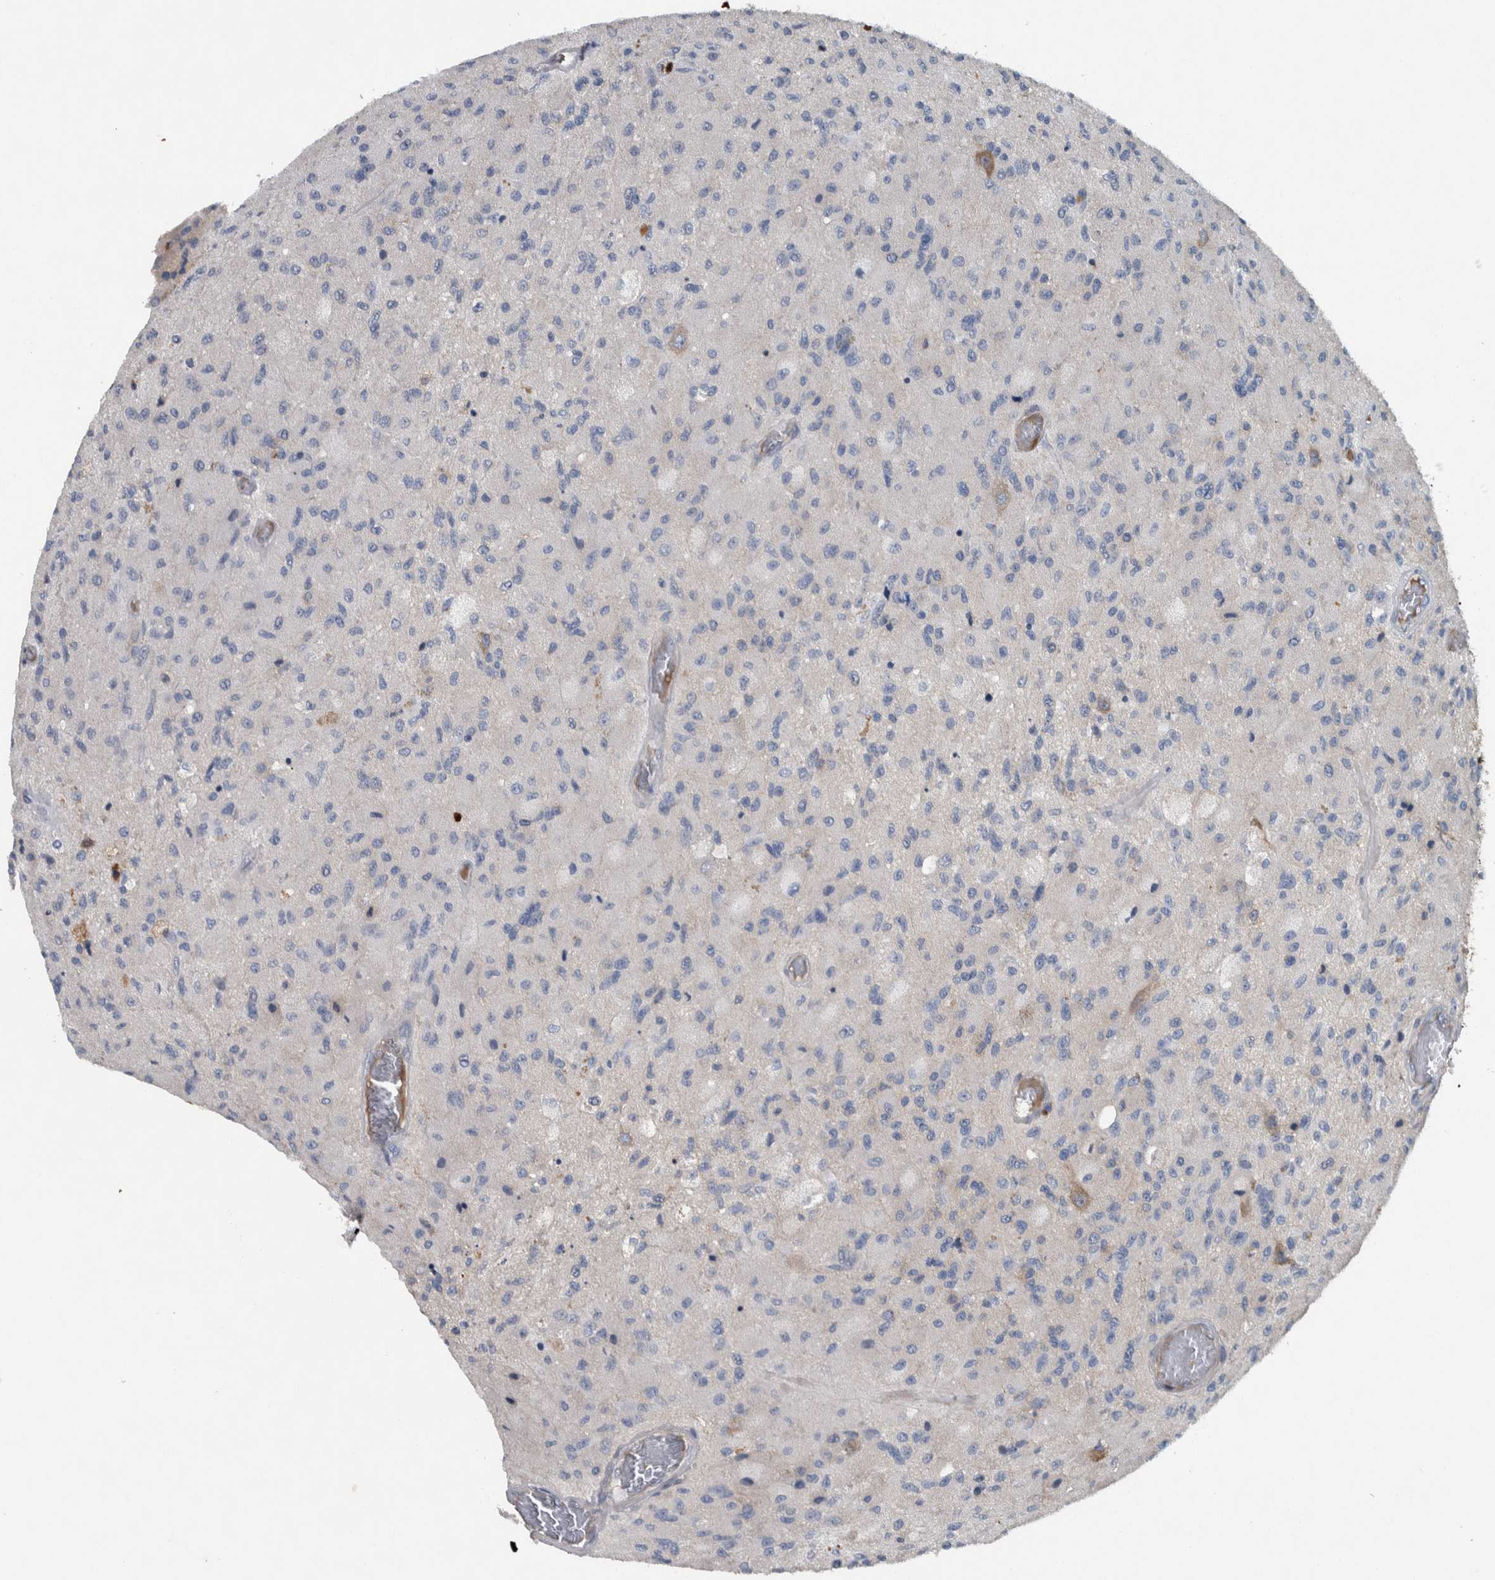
{"staining": {"intensity": "negative", "quantity": "none", "location": "none"}, "tissue": "glioma", "cell_type": "Tumor cells", "image_type": "cancer", "snomed": [{"axis": "morphology", "description": "Normal tissue, NOS"}, {"axis": "morphology", "description": "Glioma, malignant, High grade"}, {"axis": "topography", "description": "Cerebral cortex"}], "caption": "Immunohistochemistry histopathology image of human glioma stained for a protein (brown), which demonstrates no expression in tumor cells.", "gene": "SERPINC1", "patient": {"sex": "male", "age": 77}}